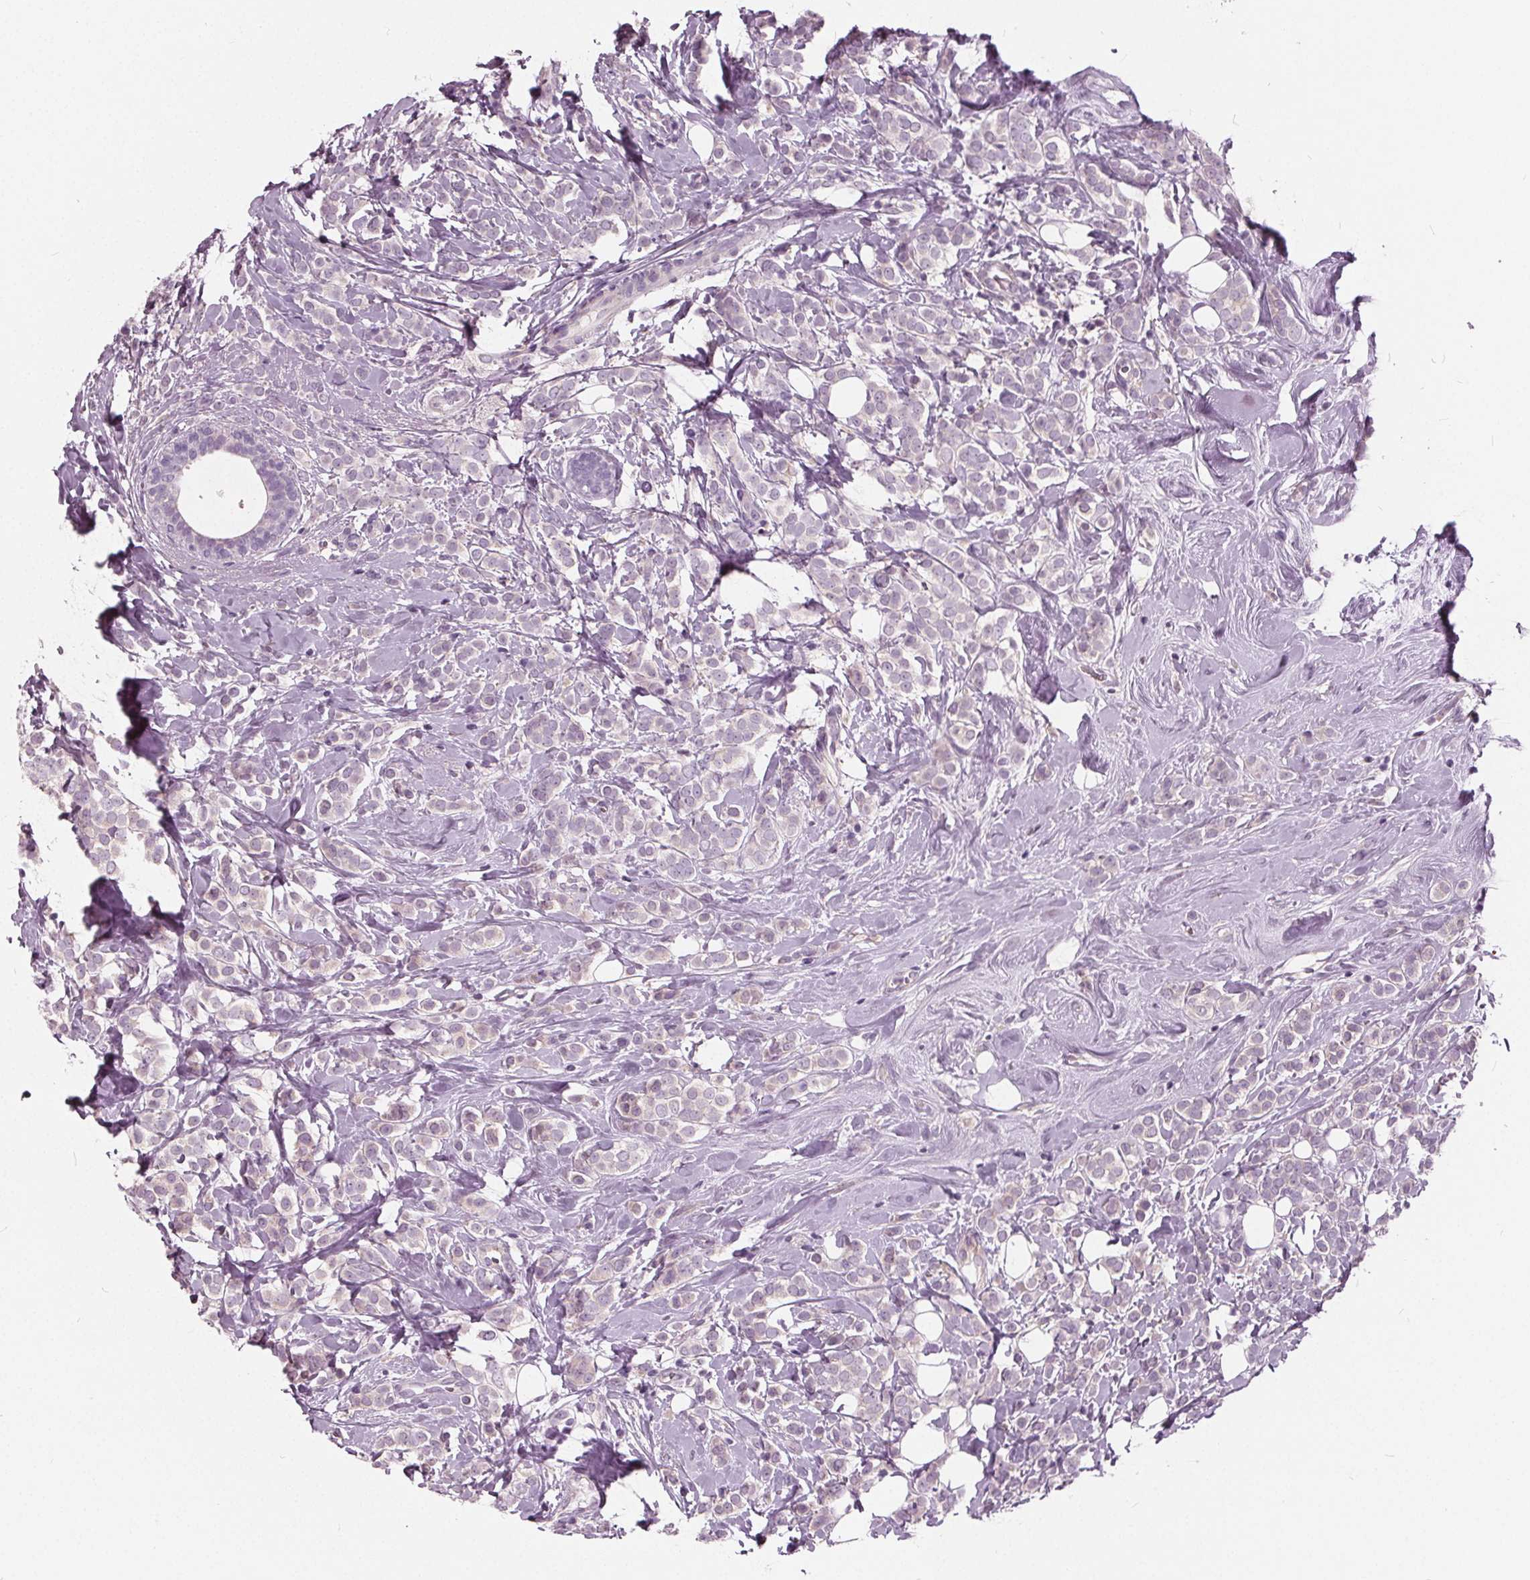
{"staining": {"intensity": "negative", "quantity": "none", "location": "none"}, "tissue": "breast cancer", "cell_type": "Tumor cells", "image_type": "cancer", "snomed": [{"axis": "morphology", "description": "Lobular carcinoma"}, {"axis": "topography", "description": "Breast"}], "caption": "Immunohistochemistry (IHC) micrograph of human breast lobular carcinoma stained for a protein (brown), which exhibits no positivity in tumor cells.", "gene": "LHFPL7", "patient": {"sex": "female", "age": 49}}